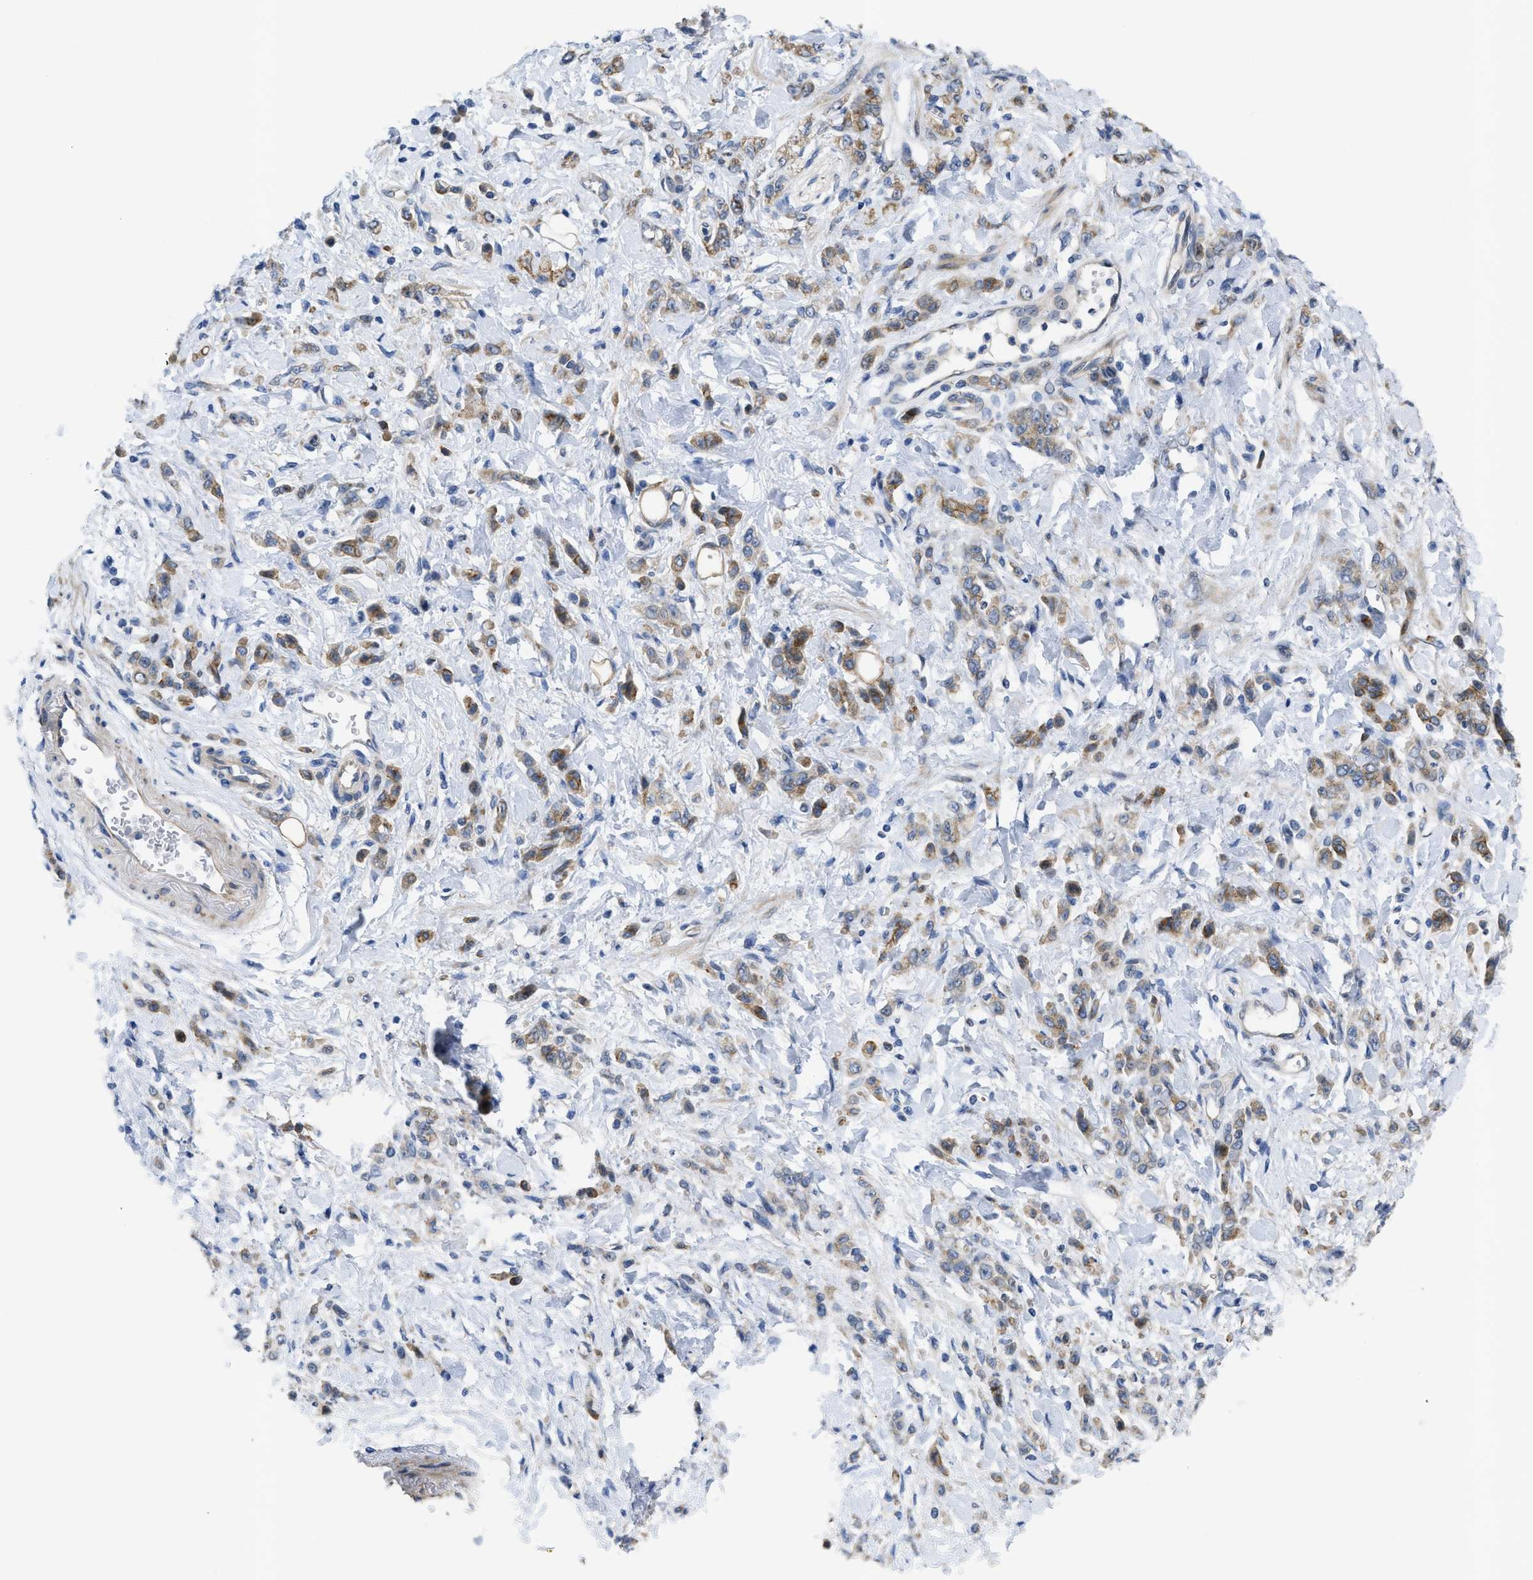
{"staining": {"intensity": "moderate", "quantity": ">75%", "location": "cytoplasmic/membranous"}, "tissue": "stomach cancer", "cell_type": "Tumor cells", "image_type": "cancer", "snomed": [{"axis": "morphology", "description": "Normal tissue, NOS"}, {"axis": "morphology", "description": "Adenocarcinoma, NOS"}, {"axis": "topography", "description": "Stomach"}], "caption": "A photomicrograph showing moderate cytoplasmic/membranous expression in about >75% of tumor cells in stomach cancer (adenocarcinoma), as visualized by brown immunohistochemical staining.", "gene": "CDPF1", "patient": {"sex": "male", "age": 82}}